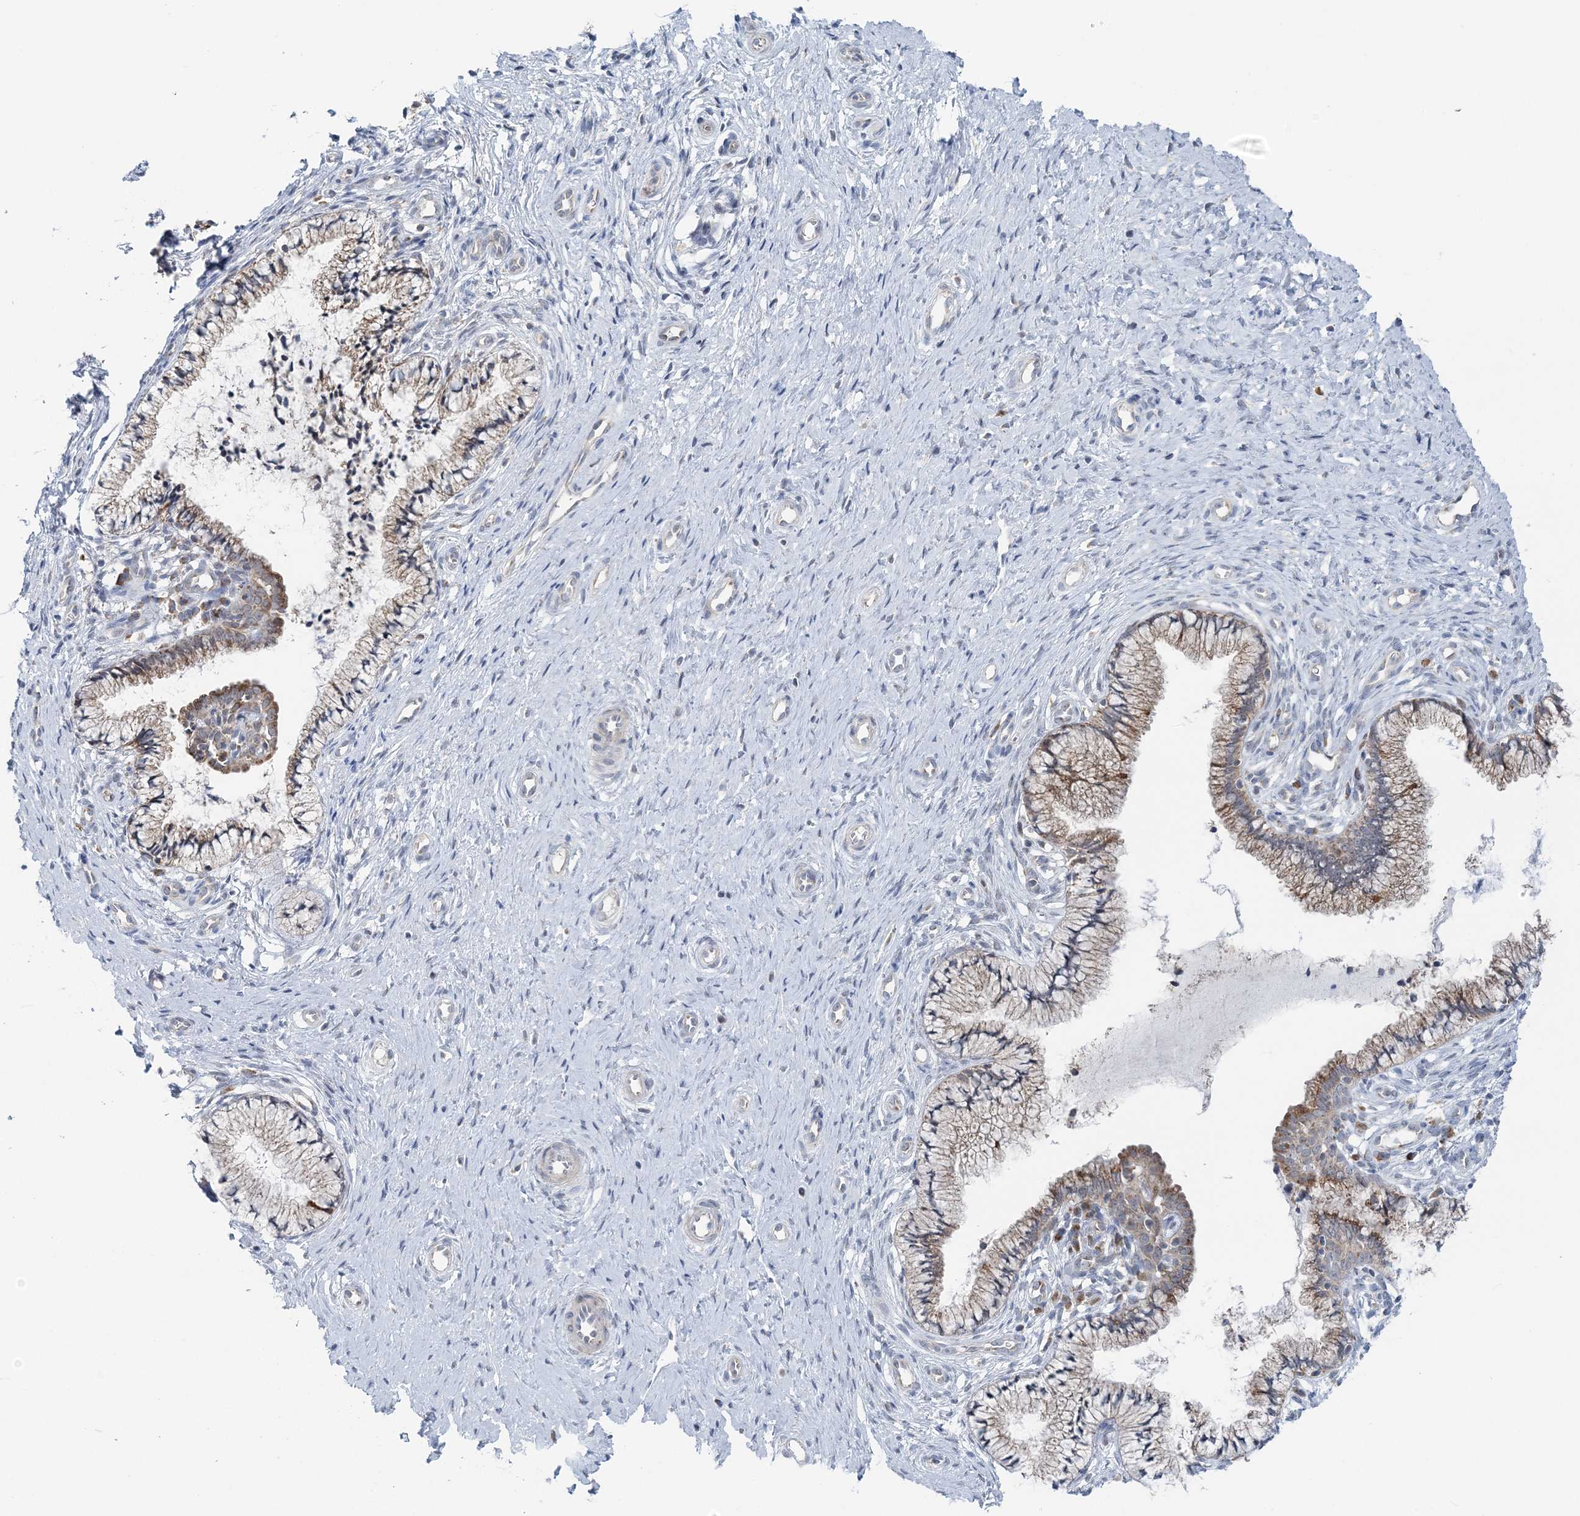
{"staining": {"intensity": "strong", "quantity": ">75%", "location": "cytoplasmic/membranous"}, "tissue": "cervix", "cell_type": "Glandular cells", "image_type": "normal", "snomed": [{"axis": "morphology", "description": "Normal tissue, NOS"}, {"axis": "topography", "description": "Cervix"}], "caption": "A micrograph of cervix stained for a protein exhibits strong cytoplasmic/membranous brown staining in glandular cells. The protein of interest is stained brown, and the nuclei are stained in blue (DAB IHC with brightfield microscopy, high magnification).", "gene": "RNF150", "patient": {"sex": "female", "age": 36}}